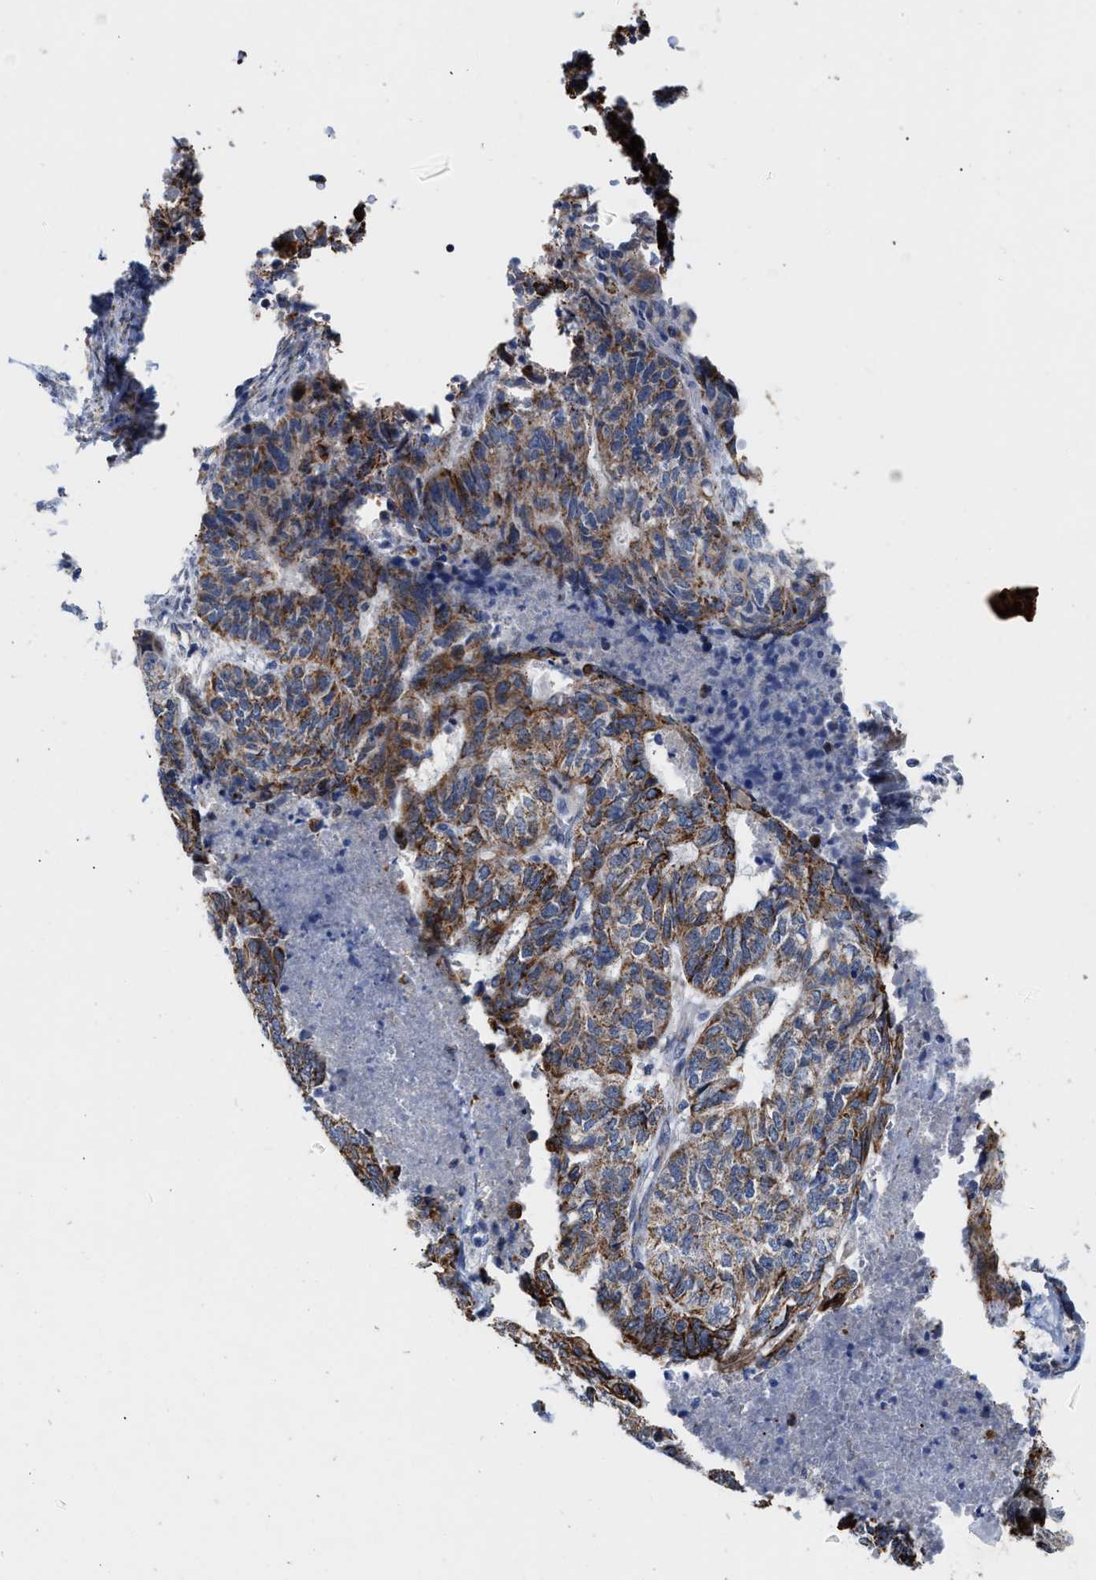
{"staining": {"intensity": "moderate", "quantity": "<25%", "location": "cytoplasmic/membranous"}, "tissue": "endometrial cancer", "cell_type": "Tumor cells", "image_type": "cancer", "snomed": [{"axis": "morphology", "description": "Adenocarcinoma, NOS"}, {"axis": "topography", "description": "Endometrium"}], "caption": "Immunohistochemical staining of human endometrial cancer (adenocarcinoma) displays low levels of moderate cytoplasmic/membranous positivity in about <25% of tumor cells.", "gene": "JAG1", "patient": {"sex": "female", "age": 80}}